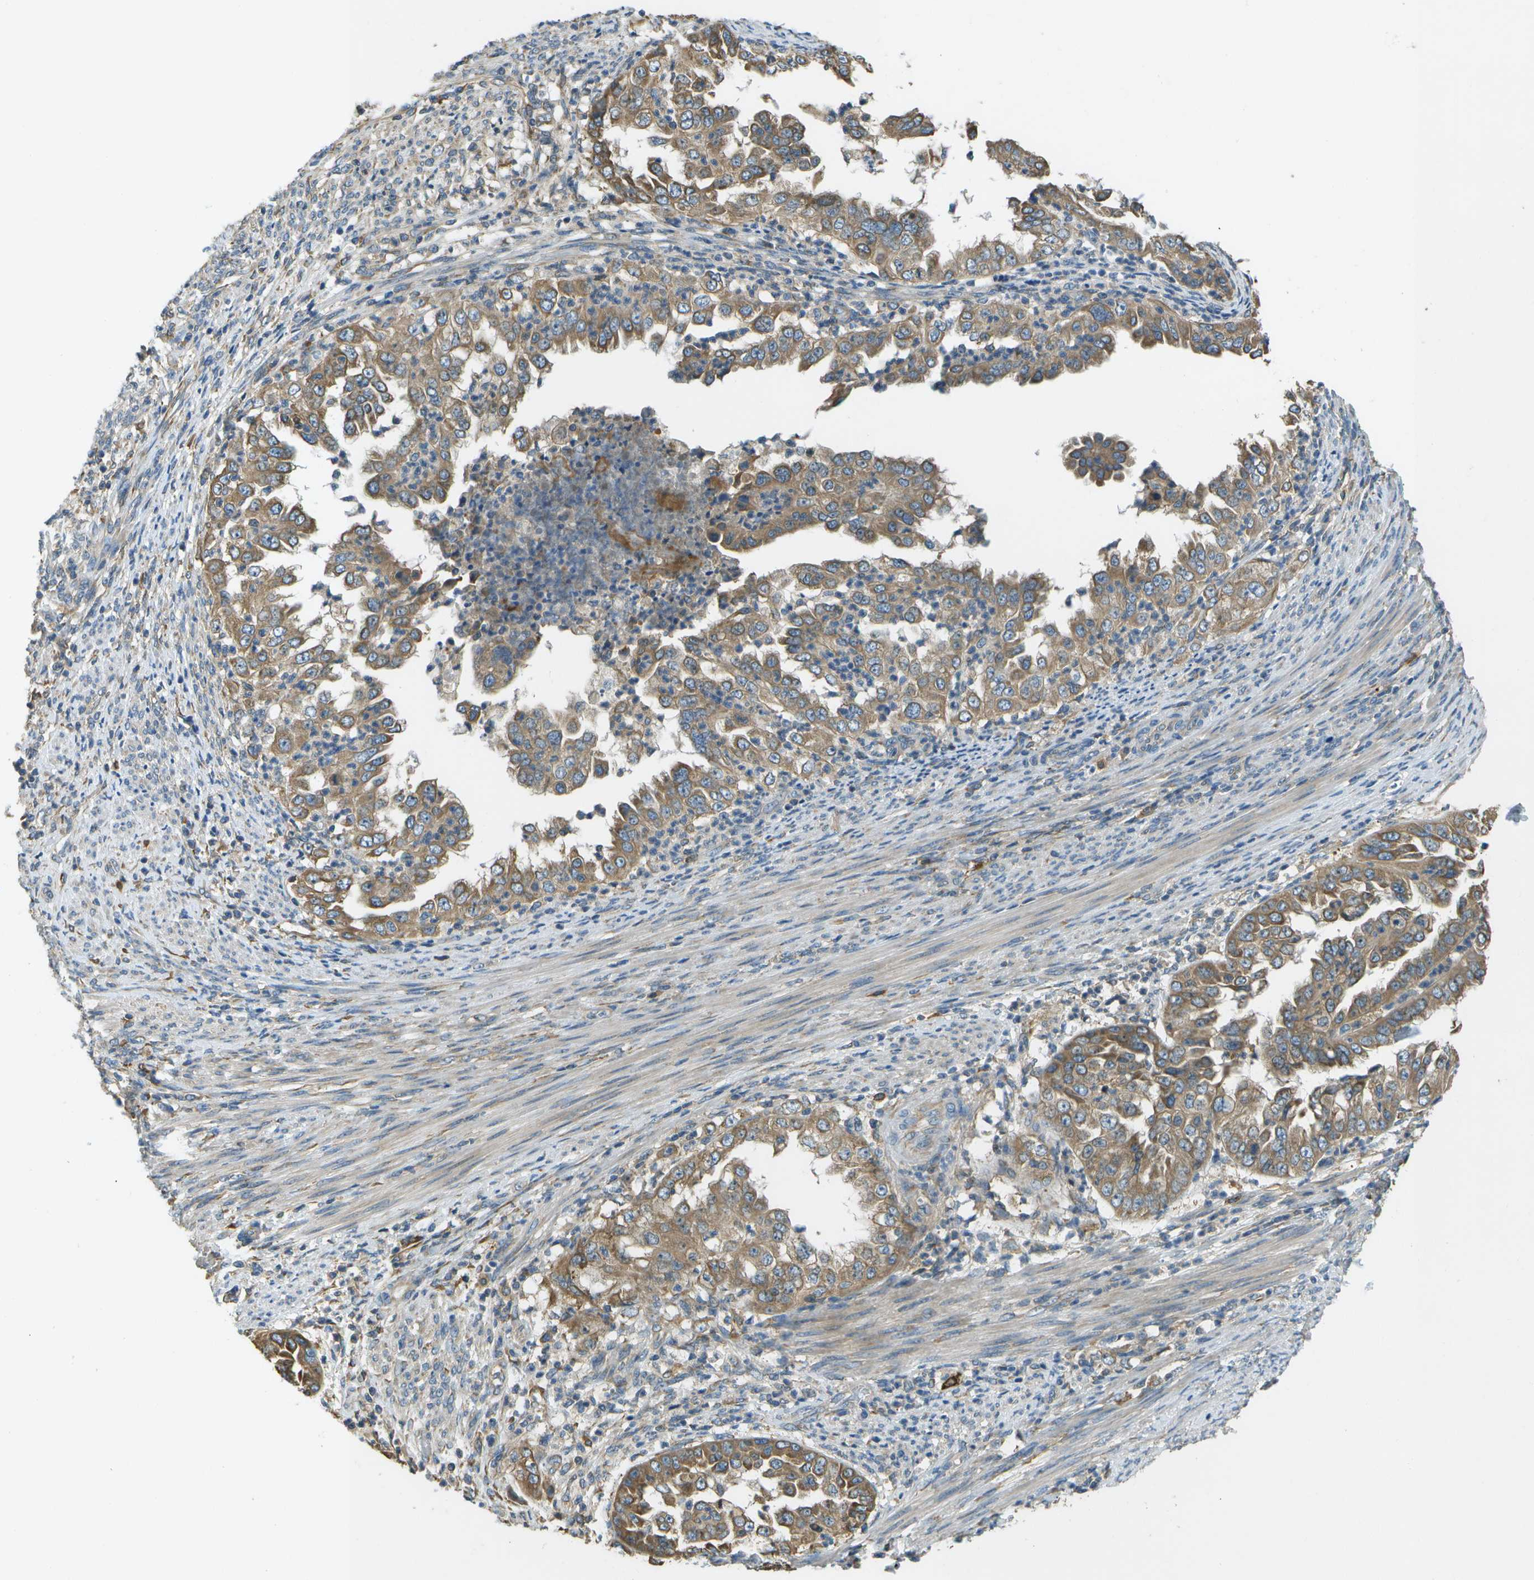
{"staining": {"intensity": "moderate", "quantity": ">75%", "location": "cytoplasmic/membranous"}, "tissue": "endometrial cancer", "cell_type": "Tumor cells", "image_type": "cancer", "snomed": [{"axis": "morphology", "description": "Adenocarcinoma, NOS"}, {"axis": "topography", "description": "Endometrium"}], "caption": "Endometrial cancer tissue exhibits moderate cytoplasmic/membranous positivity in about >75% of tumor cells (brown staining indicates protein expression, while blue staining denotes nuclei).", "gene": "SAMSN1", "patient": {"sex": "female", "age": 85}}